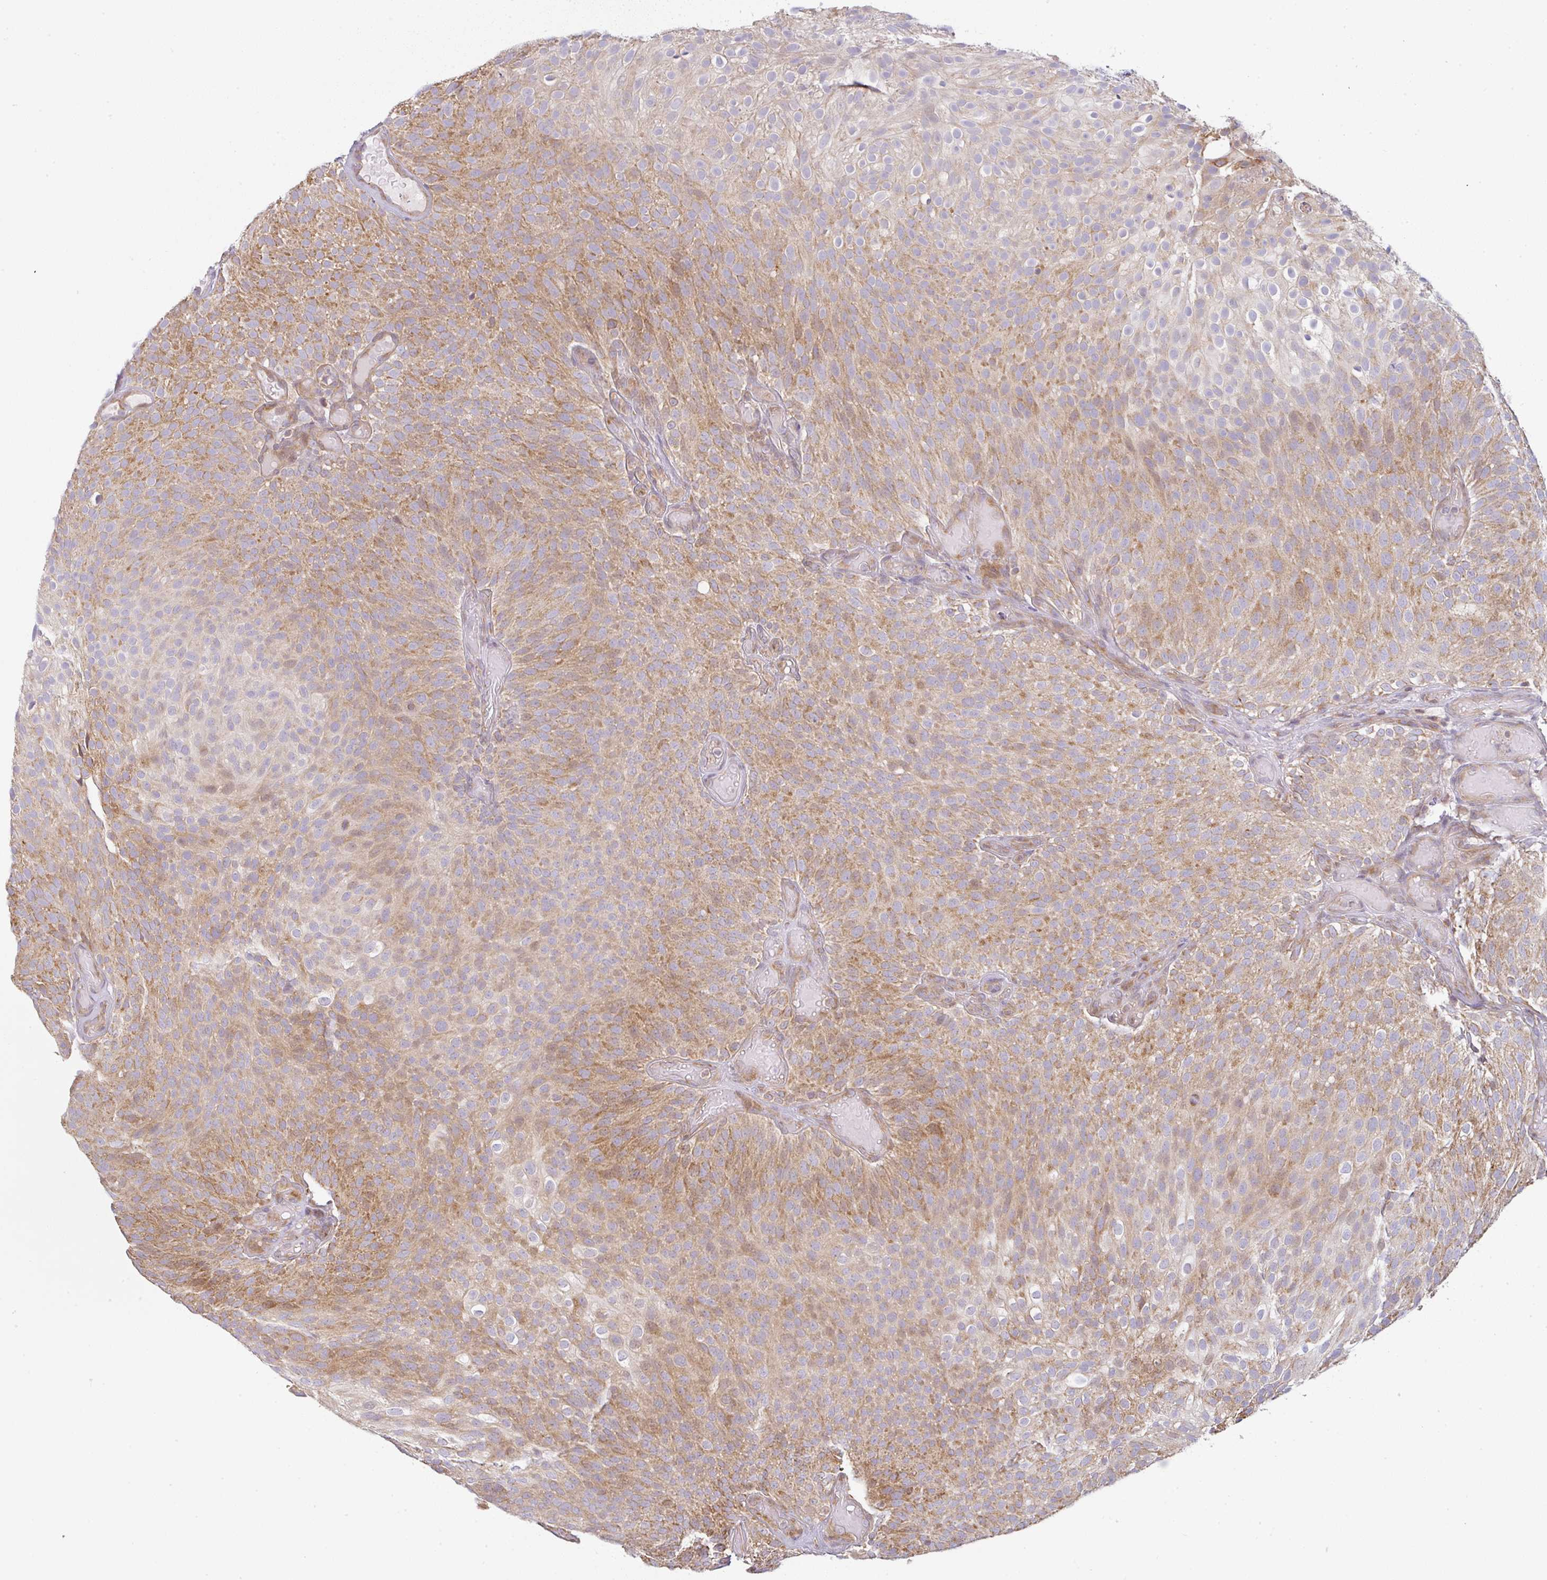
{"staining": {"intensity": "moderate", "quantity": "25%-75%", "location": "cytoplasmic/membranous"}, "tissue": "urothelial cancer", "cell_type": "Tumor cells", "image_type": "cancer", "snomed": [{"axis": "morphology", "description": "Urothelial carcinoma, Low grade"}, {"axis": "topography", "description": "Urinary bladder"}], "caption": "IHC of human urothelial cancer reveals medium levels of moderate cytoplasmic/membranous positivity in about 25%-75% of tumor cells. Nuclei are stained in blue.", "gene": "MOB1A", "patient": {"sex": "male", "age": 78}}